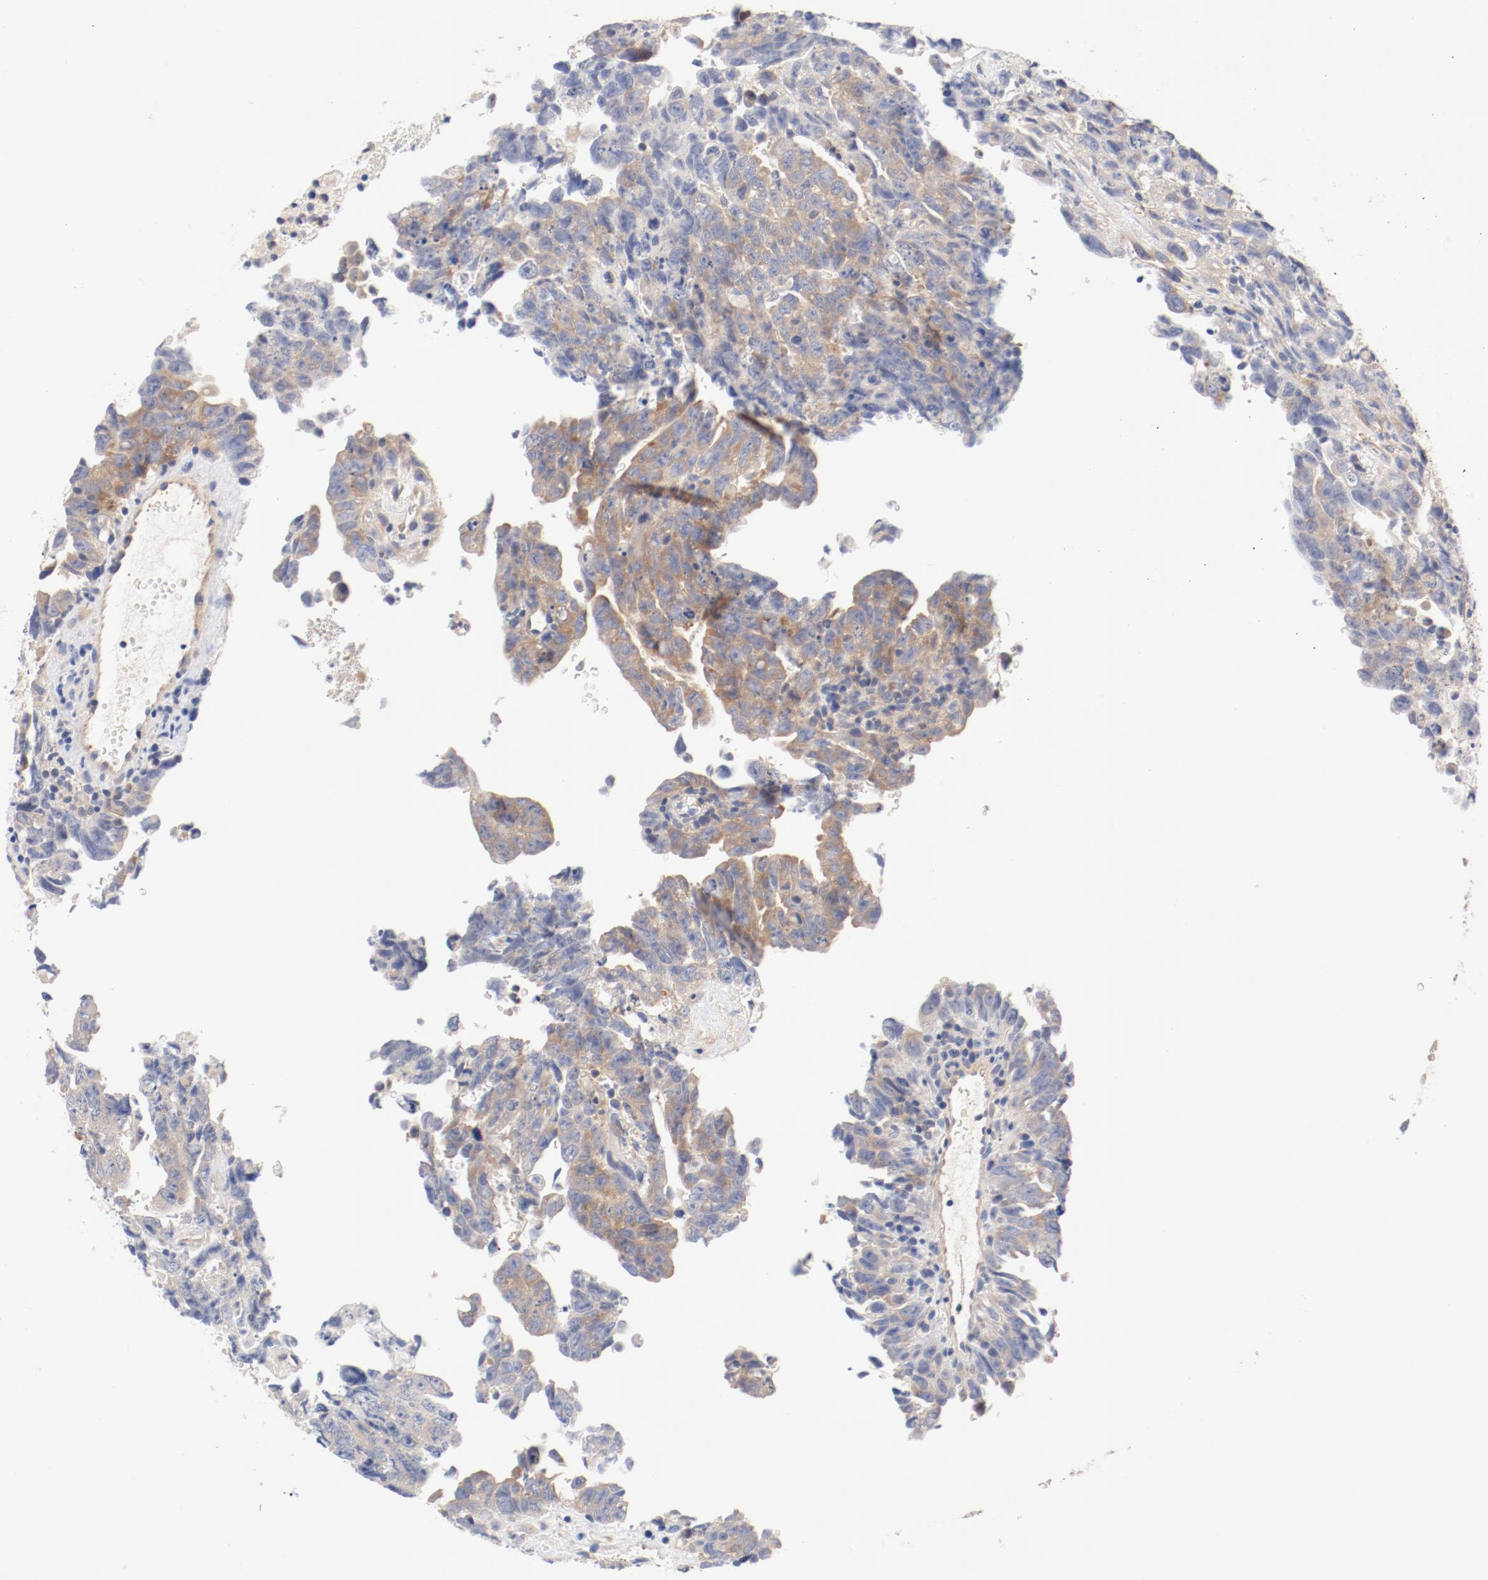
{"staining": {"intensity": "moderate", "quantity": ">75%", "location": "cytoplasmic/membranous"}, "tissue": "testis cancer", "cell_type": "Tumor cells", "image_type": "cancer", "snomed": [{"axis": "morphology", "description": "Carcinoma, Embryonal, NOS"}, {"axis": "topography", "description": "Testis"}], "caption": "The photomicrograph shows staining of testis embryonal carcinoma, revealing moderate cytoplasmic/membranous protein positivity (brown color) within tumor cells.", "gene": "DYNC1H1", "patient": {"sex": "male", "age": 28}}